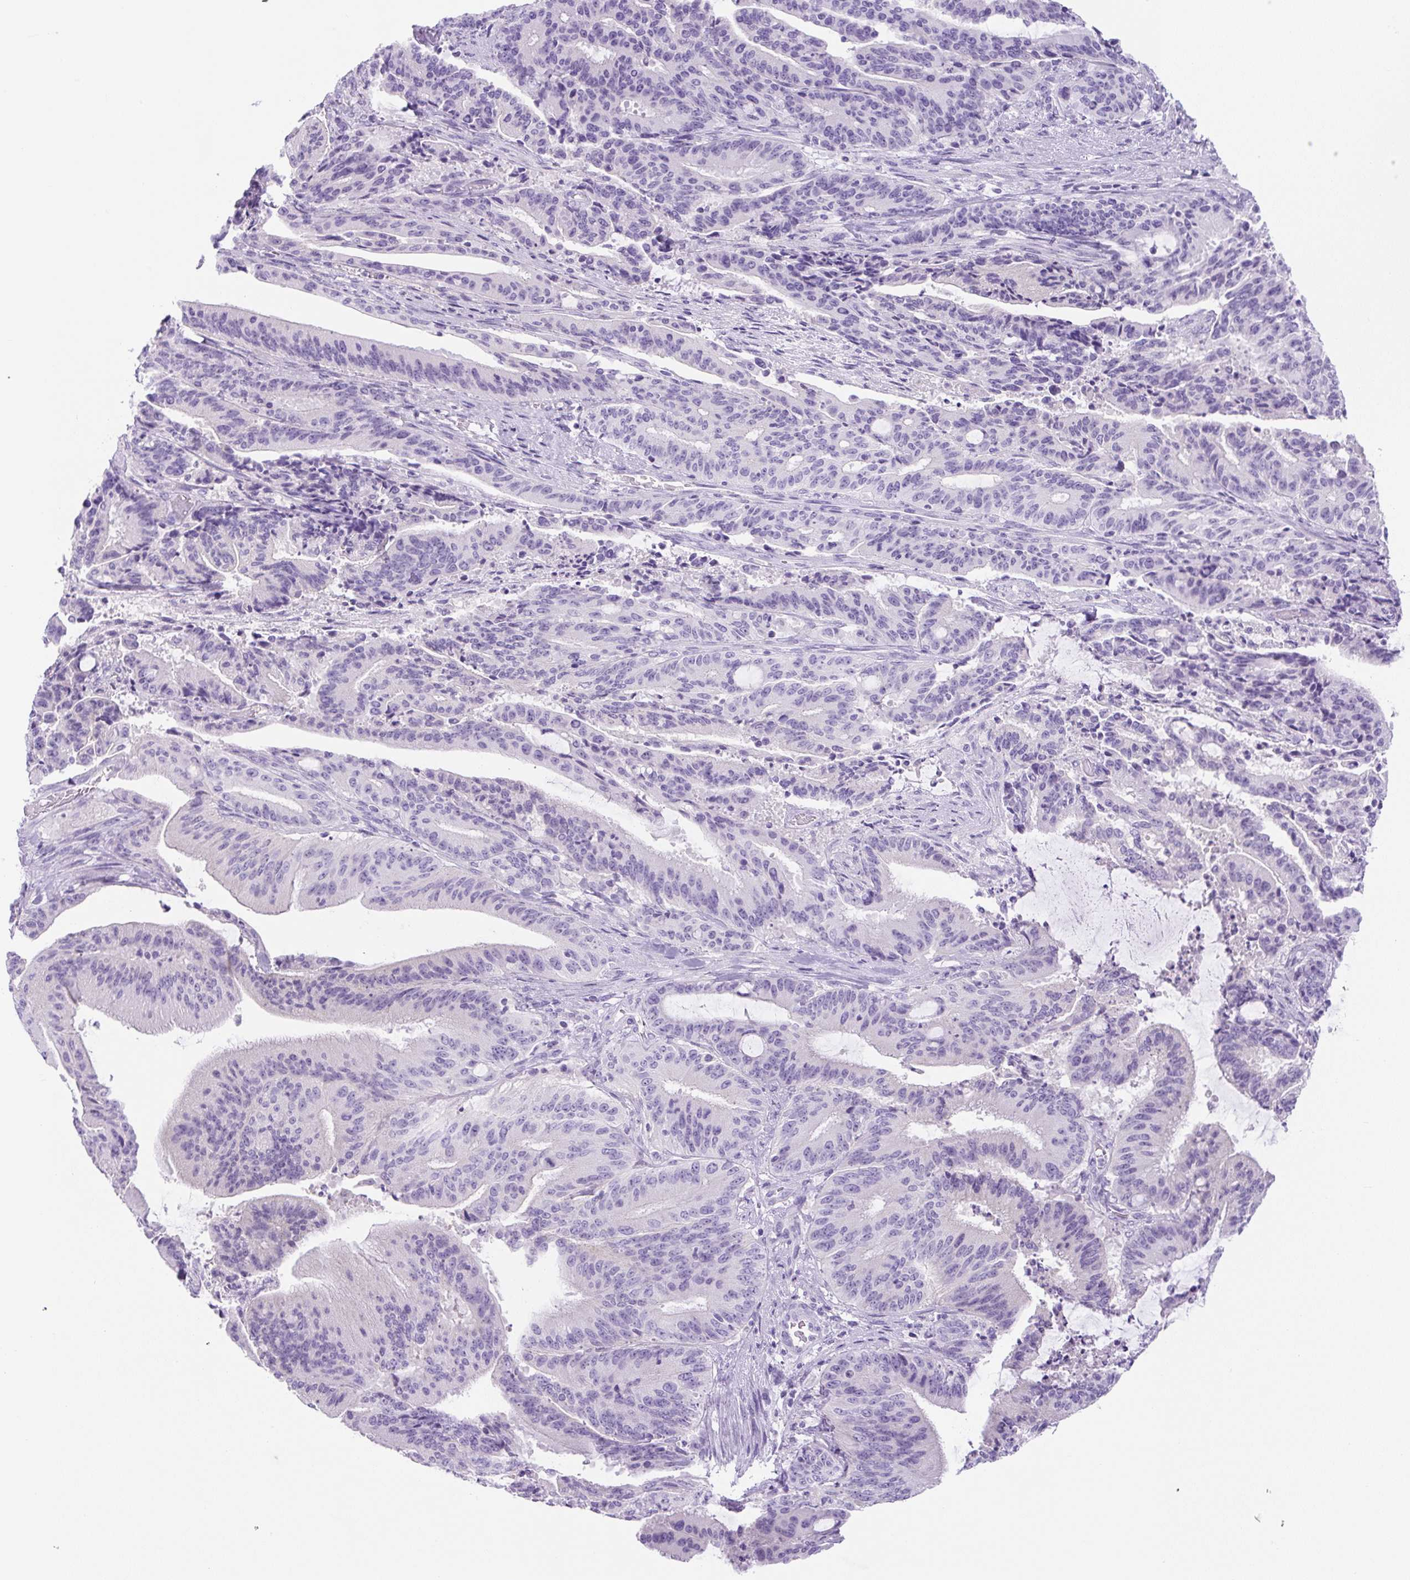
{"staining": {"intensity": "negative", "quantity": "none", "location": "none"}, "tissue": "liver cancer", "cell_type": "Tumor cells", "image_type": "cancer", "snomed": [{"axis": "morphology", "description": "Normal tissue, NOS"}, {"axis": "morphology", "description": "Cholangiocarcinoma"}, {"axis": "topography", "description": "Liver"}, {"axis": "topography", "description": "Peripheral nerve tissue"}], "caption": "Immunohistochemistry (IHC) of human liver cholangiocarcinoma exhibits no positivity in tumor cells.", "gene": "UBL3", "patient": {"sex": "female", "age": 73}}